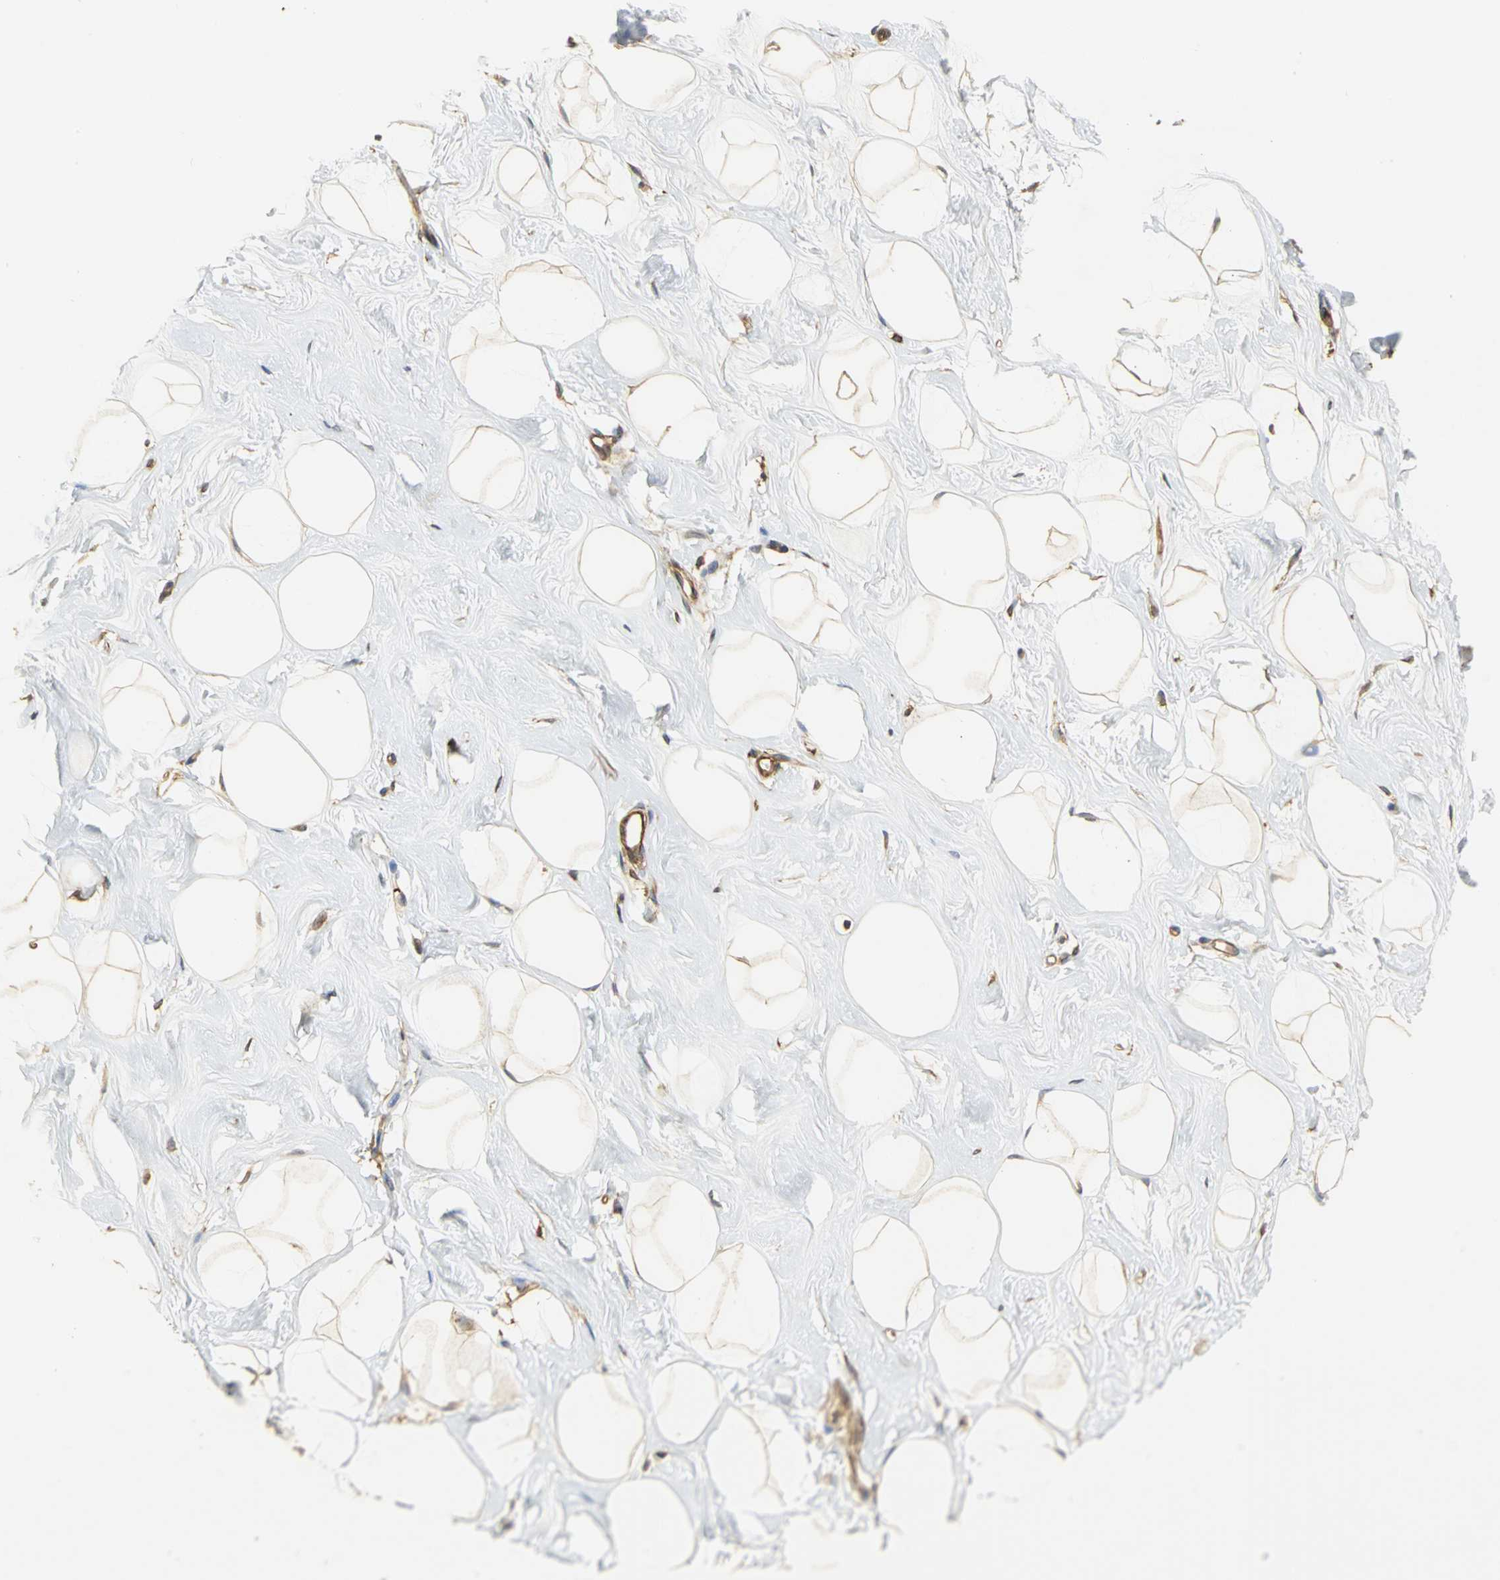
{"staining": {"intensity": "weak", "quantity": ">75%", "location": "cytoplasmic/membranous"}, "tissue": "breast", "cell_type": "Adipocytes", "image_type": "normal", "snomed": [{"axis": "morphology", "description": "Normal tissue, NOS"}, {"axis": "topography", "description": "Breast"}], "caption": "The image exhibits immunohistochemical staining of unremarkable breast. There is weak cytoplasmic/membranous expression is appreciated in about >75% of adipocytes.", "gene": "TLN1", "patient": {"sex": "female", "age": 23}}